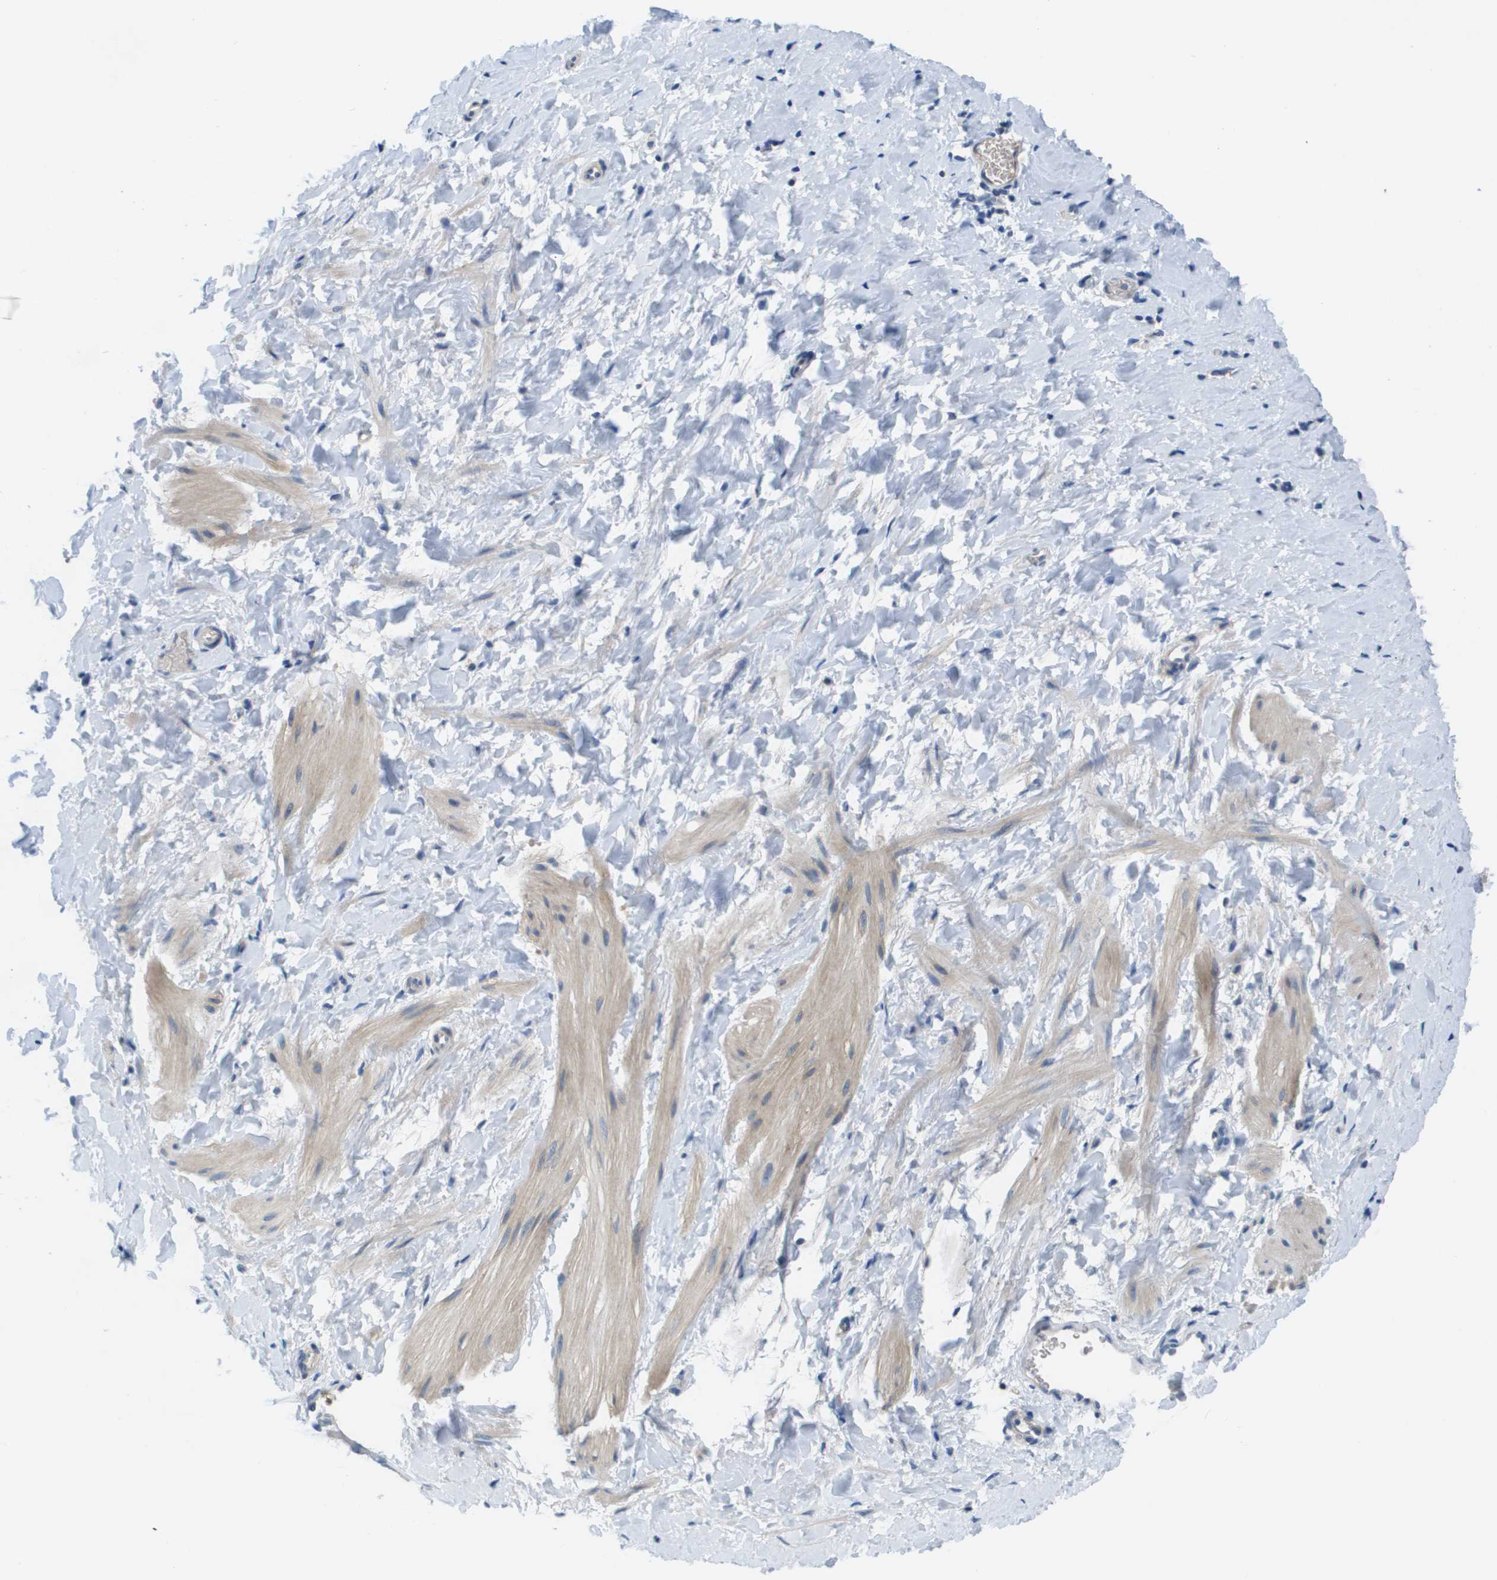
{"staining": {"intensity": "weak", "quantity": "25%-75%", "location": "cytoplasmic/membranous"}, "tissue": "smooth muscle", "cell_type": "Smooth muscle cells", "image_type": "normal", "snomed": [{"axis": "morphology", "description": "Normal tissue, NOS"}, {"axis": "topography", "description": "Smooth muscle"}], "caption": "Protein staining displays weak cytoplasmic/membranous staining in about 25%-75% of smooth muscle cells in unremarkable smooth muscle. (Stains: DAB in brown, nuclei in blue, Microscopy: brightfield microscopy at high magnification).", "gene": "NCS1", "patient": {"sex": "male", "age": 16}}